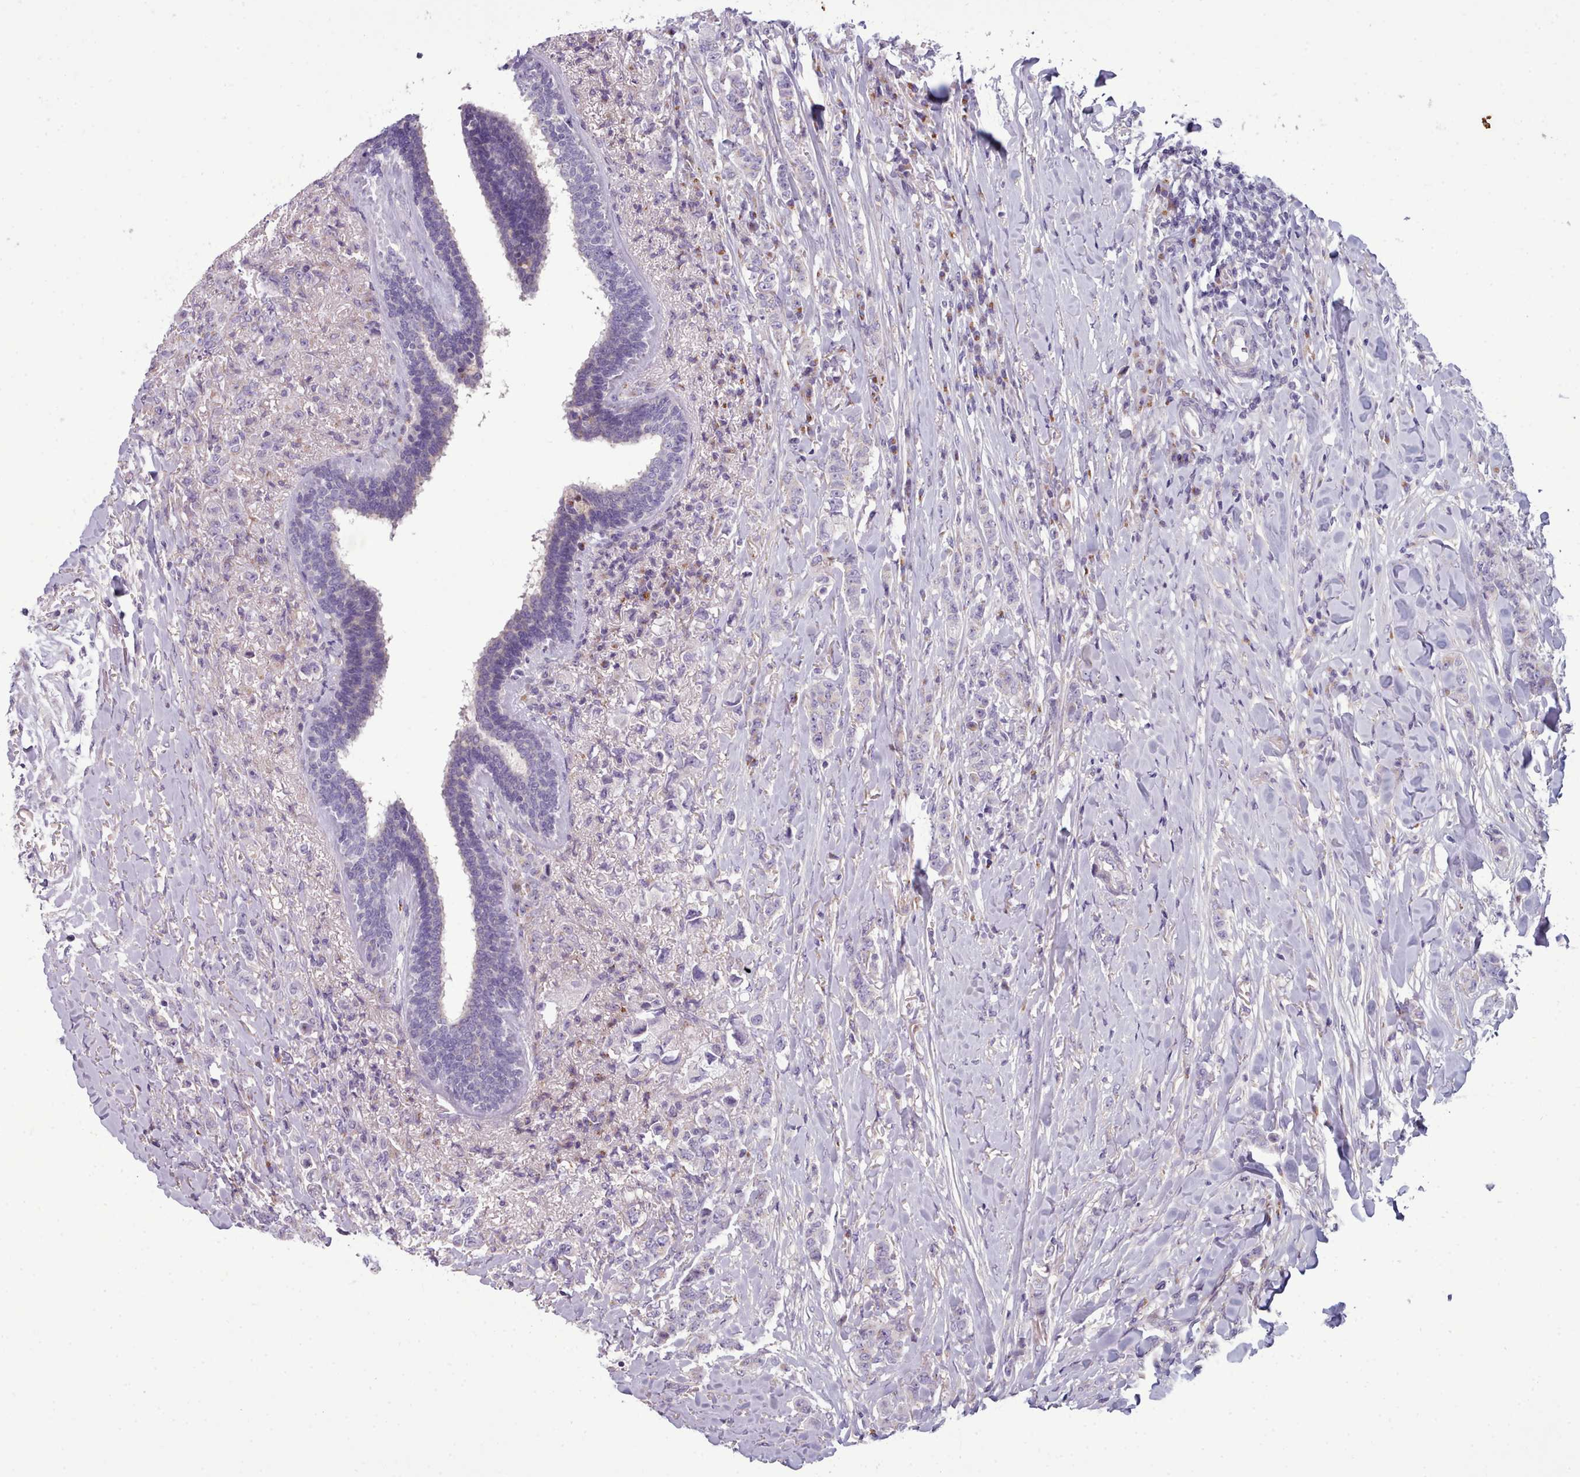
{"staining": {"intensity": "negative", "quantity": "none", "location": "none"}, "tissue": "breast cancer", "cell_type": "Tumor cells", "image_type": "cancer", "snomed": [{"axis": "morphology", "description": "Duct carcinoma"}, {"axis": "topography", "description": "Breast"}], "caption": "DAB (3,3'-diaminobenzidine) immunohistochemical staining of breast cancer reveals no significant expression in tumor cells.", "gene": "MYRFL", "patient": {"sex": "female", "age": 40}}